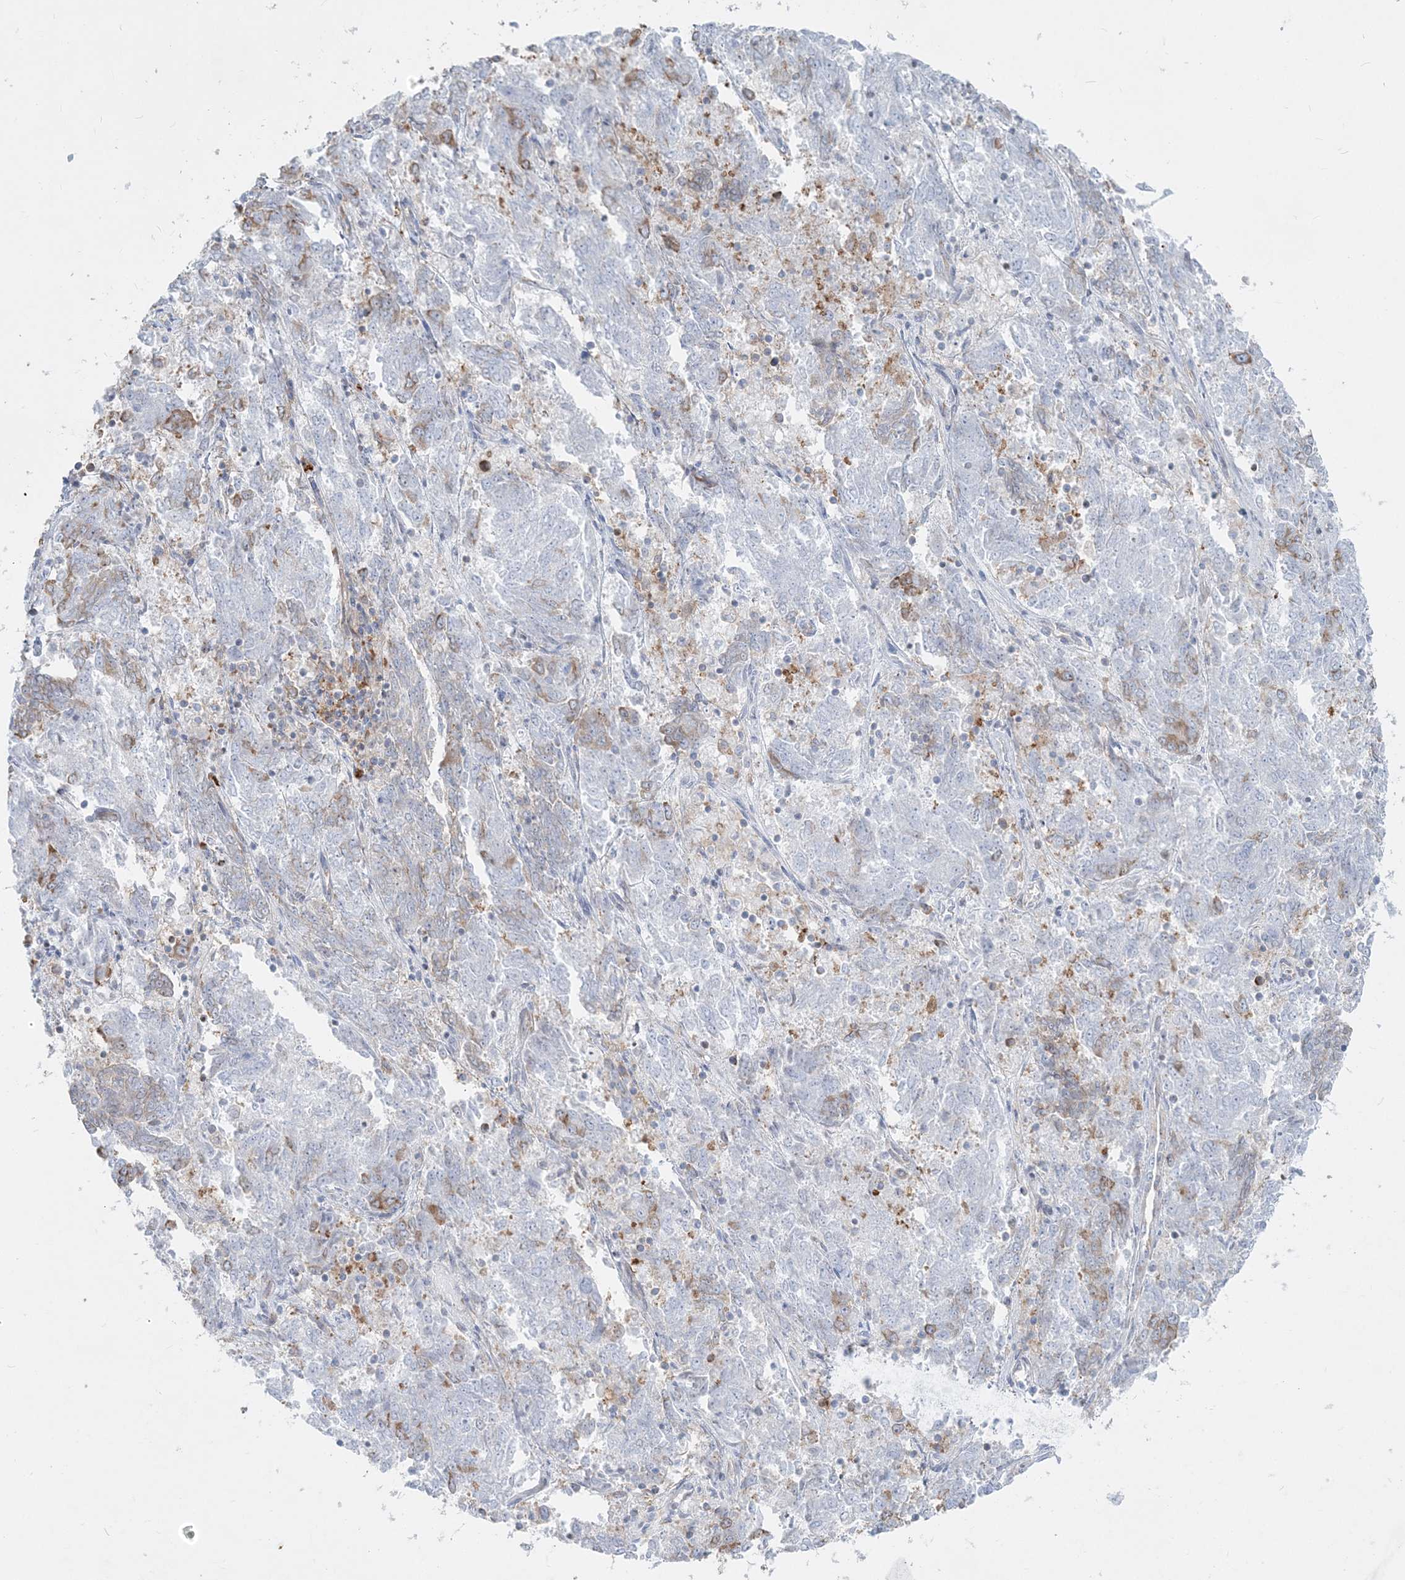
{"staining": {"intensity": "weak", "quantity": "25%-75%", "location": "cytoplasmic/membranous"}, "tissue": "endometrial cancer", "cell_type": "Tumor cells", "image_type": "cancer", "snomed": [{"axis": "morphology", "description": "Adenocarcinoma, NOS"}, {"axis": "topography", "description": "Endometrium"}], "caption": "Immunohistochemical staining of human endometrial adenocarcinoma shows low levels of weak cytoplasmic/membranous protein expression in approximately 25%-75% of tumor cells.", "gene": "CCNJ", "patient": {"sex": "female", "age": 80}}